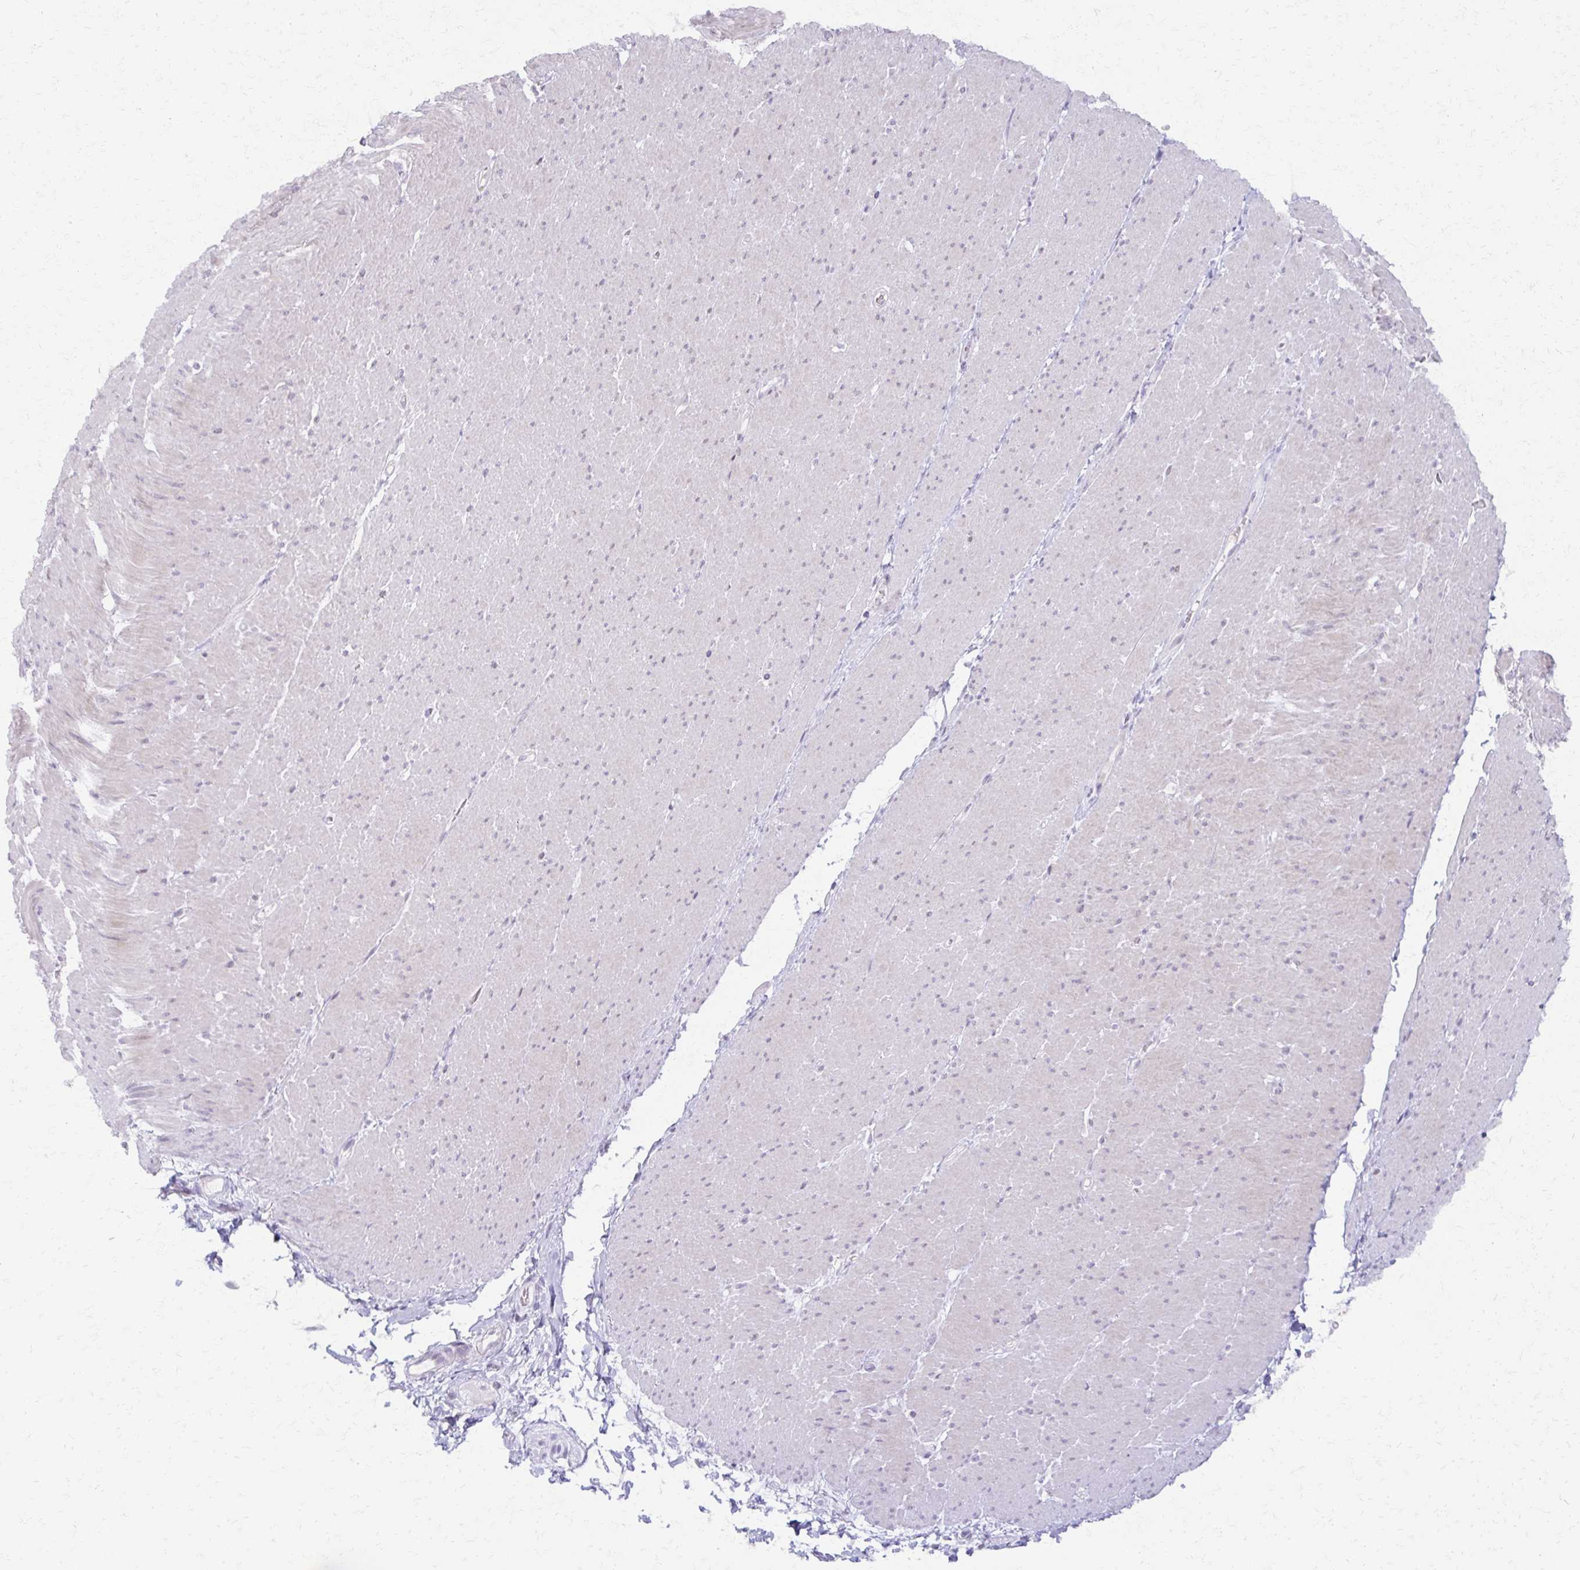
{"staining": {"intensity": "negative", "quantity": "none", "location": "none"}, "tissue": "smooth muscle", "cell_type": "Smooth muscle cells", "image_type": "normal", "snomed": [{"axis": "morphology", "description": "Normal tissue, NOS"}, {"axis": "topography", "description": "Smooth muscle"}, {"axis": "topography", "description": "Rectum"}], "caption": "Immunohistochemical staining of benign smooth muscle demonstrates no significant expression in smooth muscle cells. The staining is performed using DAB (3,3'-diaminobenzidine) brown chromogen with nuclei counter-stained in using hematoxylin.", "gene": "MORC4", "patient": {"sex": "male", "age": 53}}